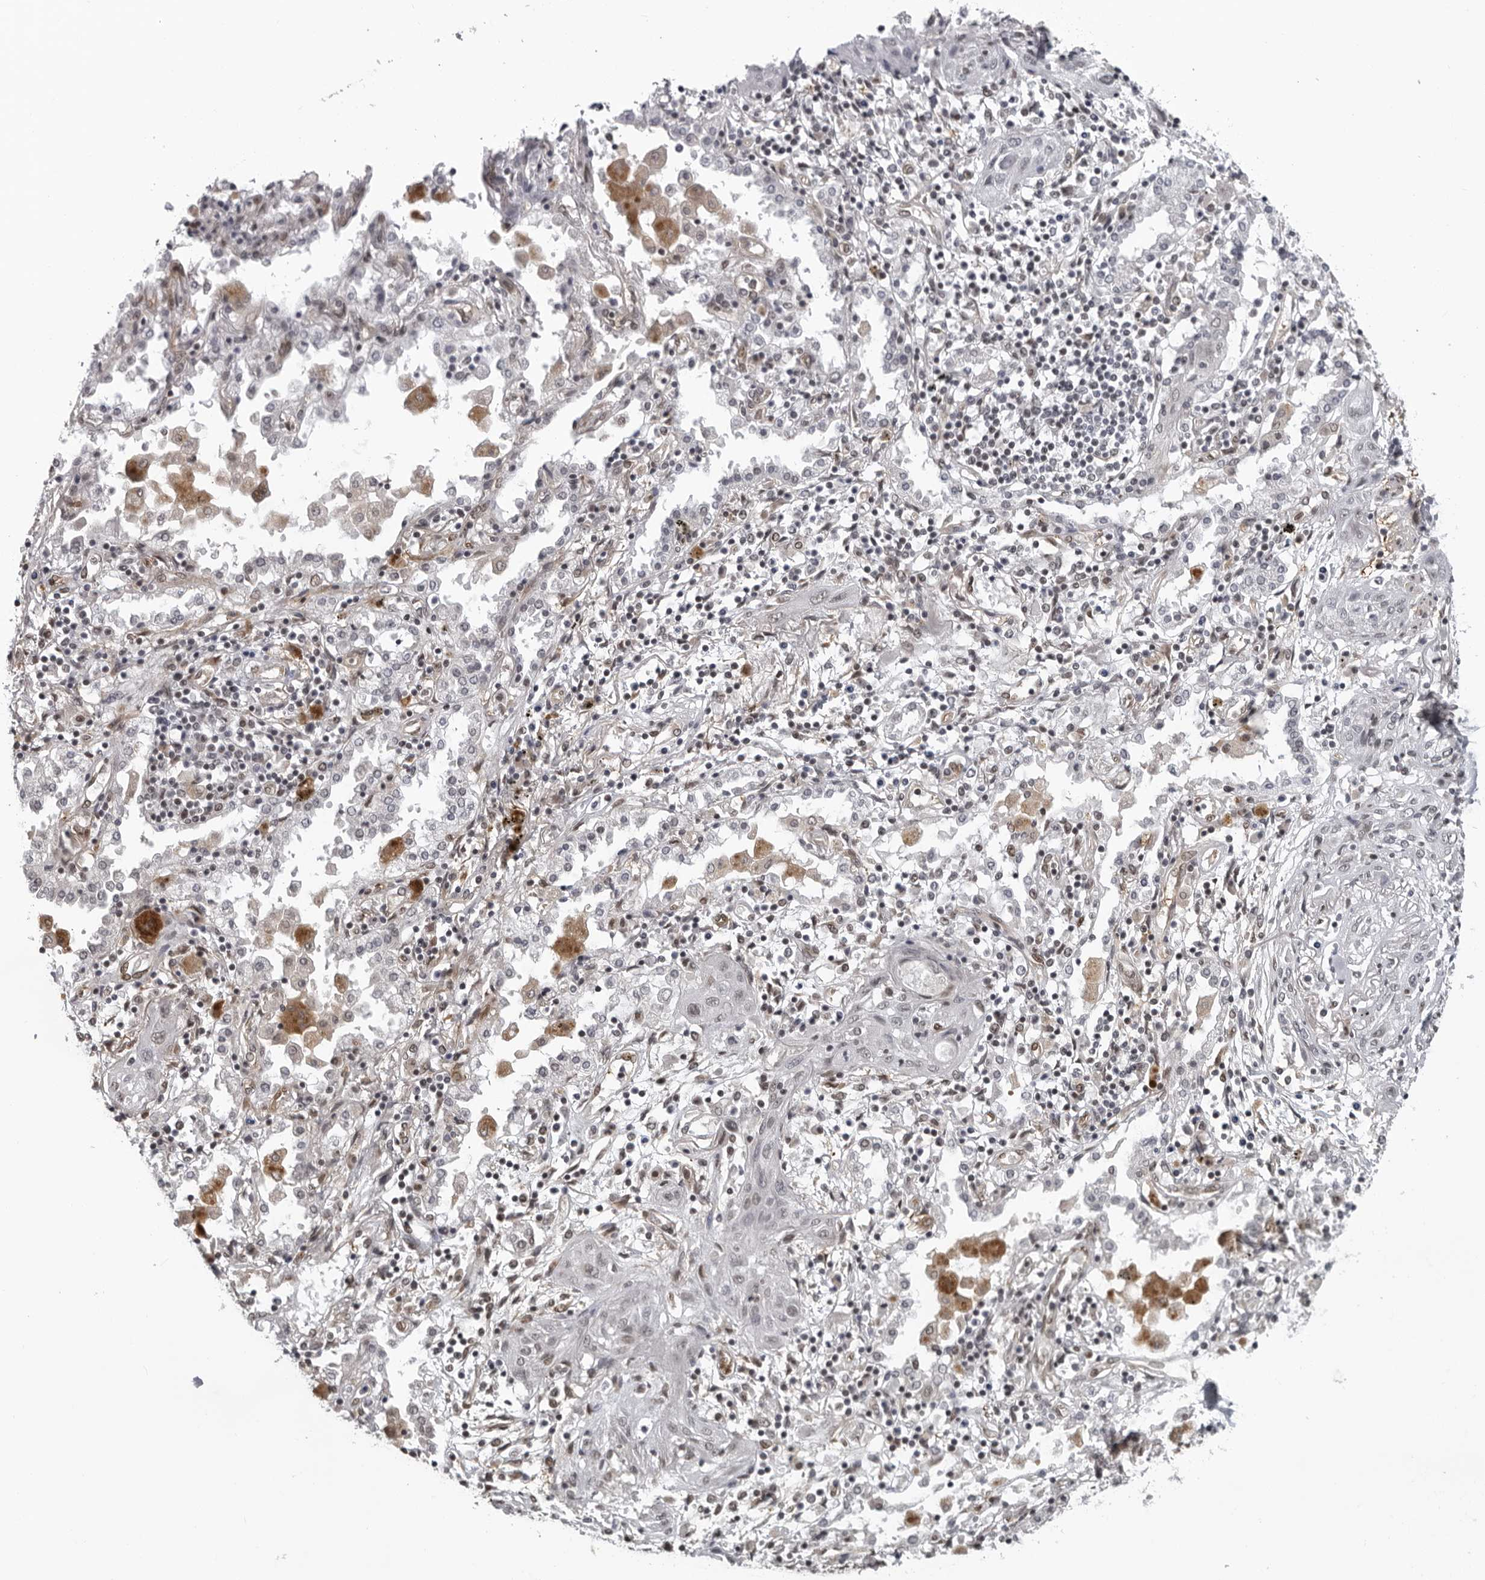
{"staining": {"intensity": "weak", "quantity": "25%-75%", "location": "nuclear"}, "tissue": "lung cancer", "cell_type": "Tumor cells", "image_type": "cancer", "snomed": [{"axis": "morphology", "description": "Squamous cell carcinoma, NOS"}, {"axis": "topography", "description": "Lung"}], "caption": "IHC staining of squamous cell carcinoma (lung), which reveals low levels of weak nuclear positivity in about 25%-75% of tumor cells indicating weak nuclear protein positivity. The staining was performed using DAB (brown) for protein detection and nuclei were counterstained in hematoxylin (blue).", "gene": "MAF", "patient": {"sex": "female", "age": 47}}